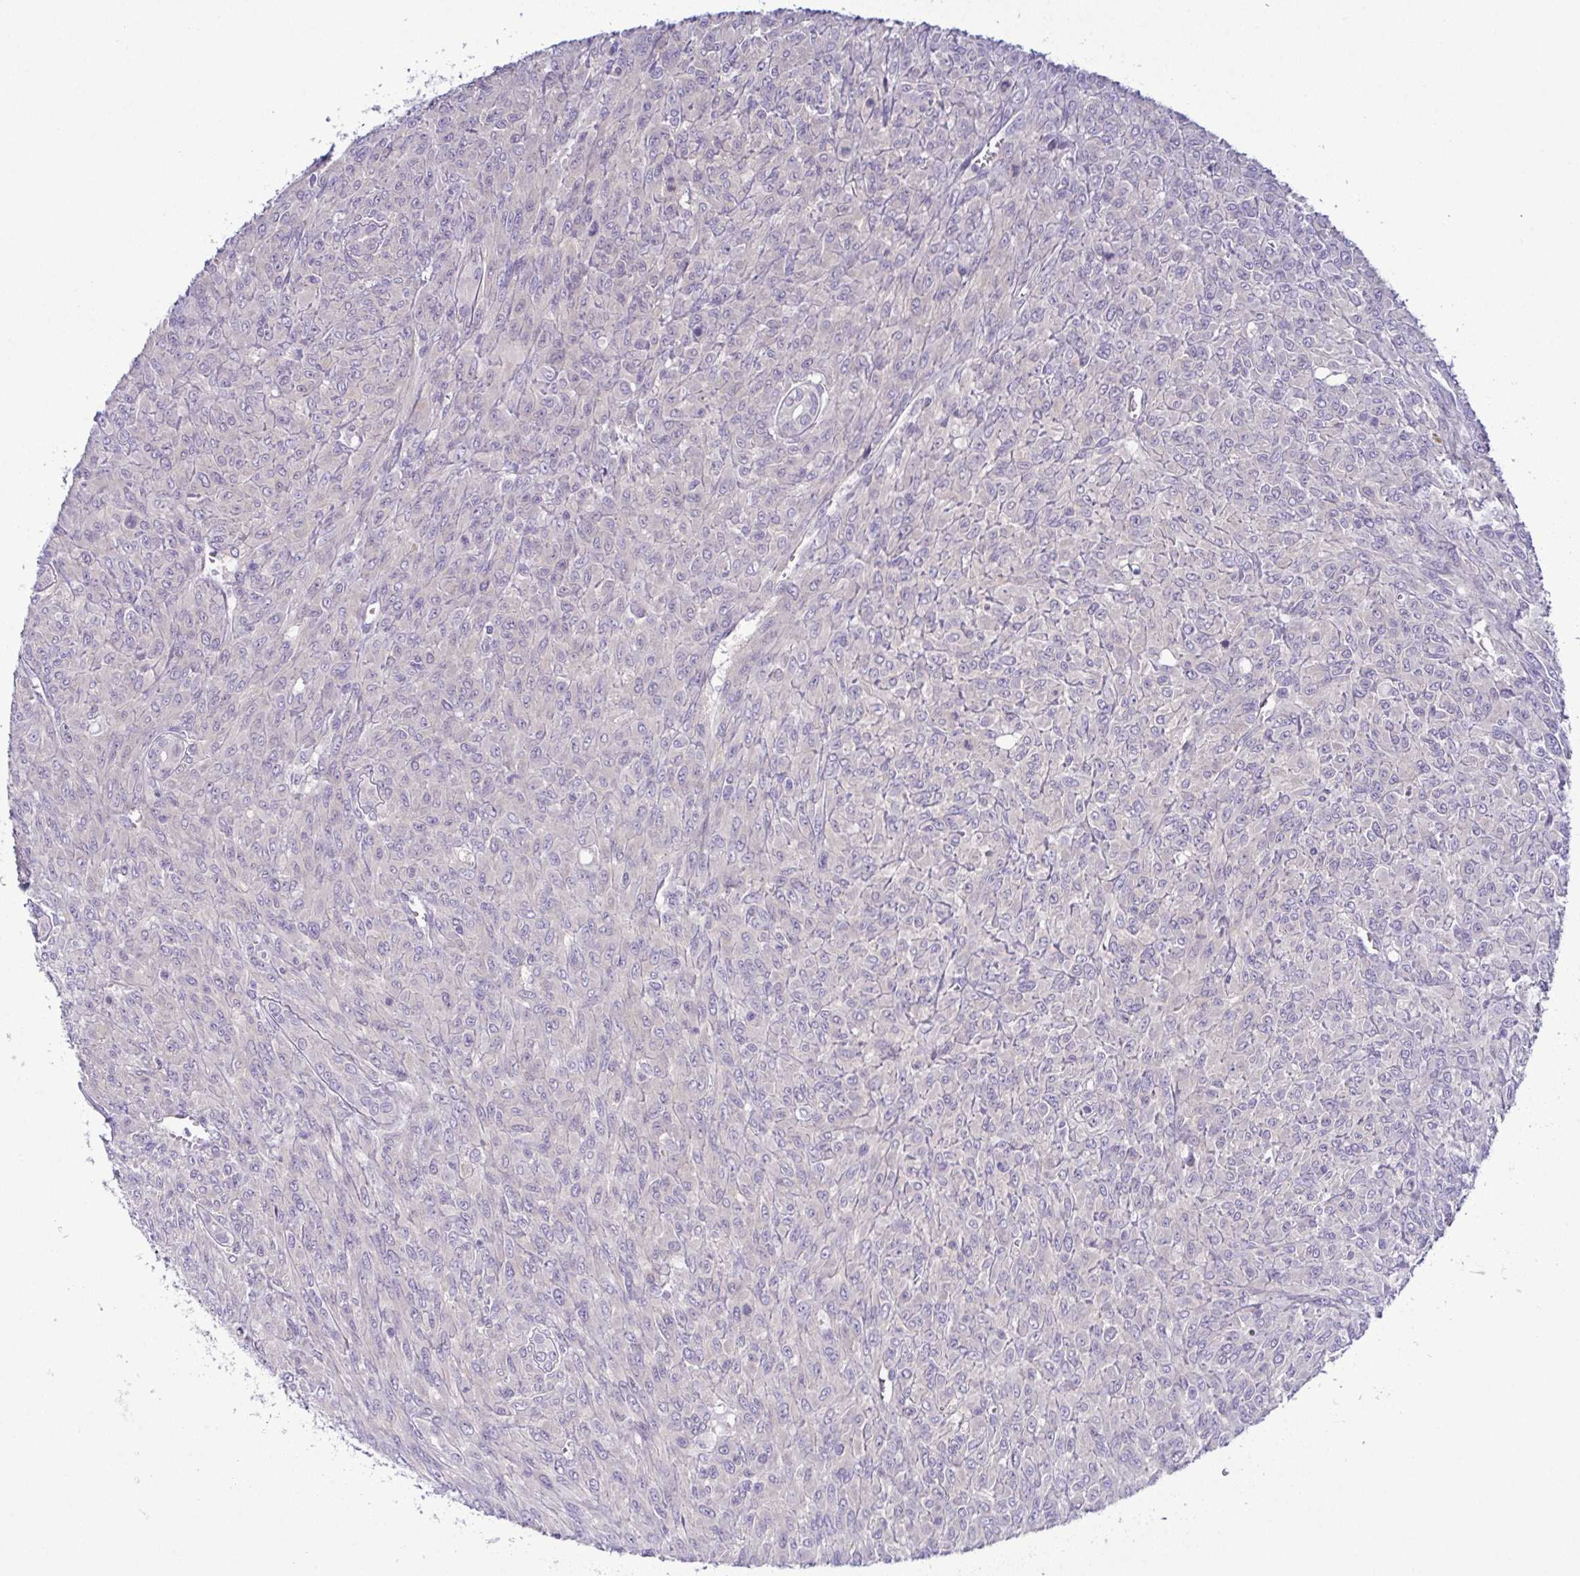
{"staining": {"intensity": "negative", "quantity": "none", "location": "none"}, "tissue": "renal cancer", "cell_type": "Tumor cells", "image_type": "cancer", "snomed": [{"axis": "morphology", "description": "Adenocarcinoma, NOS"}, {"axis": "topography", "description": "Kidney"}], "caption": "Immunohistochemistry histopathology image of neoplastic tissue: human renal adenocarcinoma stained with DAB (3,3'-diaminobenzidine) exhibits no significant protein expression in tumor cells.", "gene": "CFAP97D1", "patient": {"sex": "male", "age": 58}}